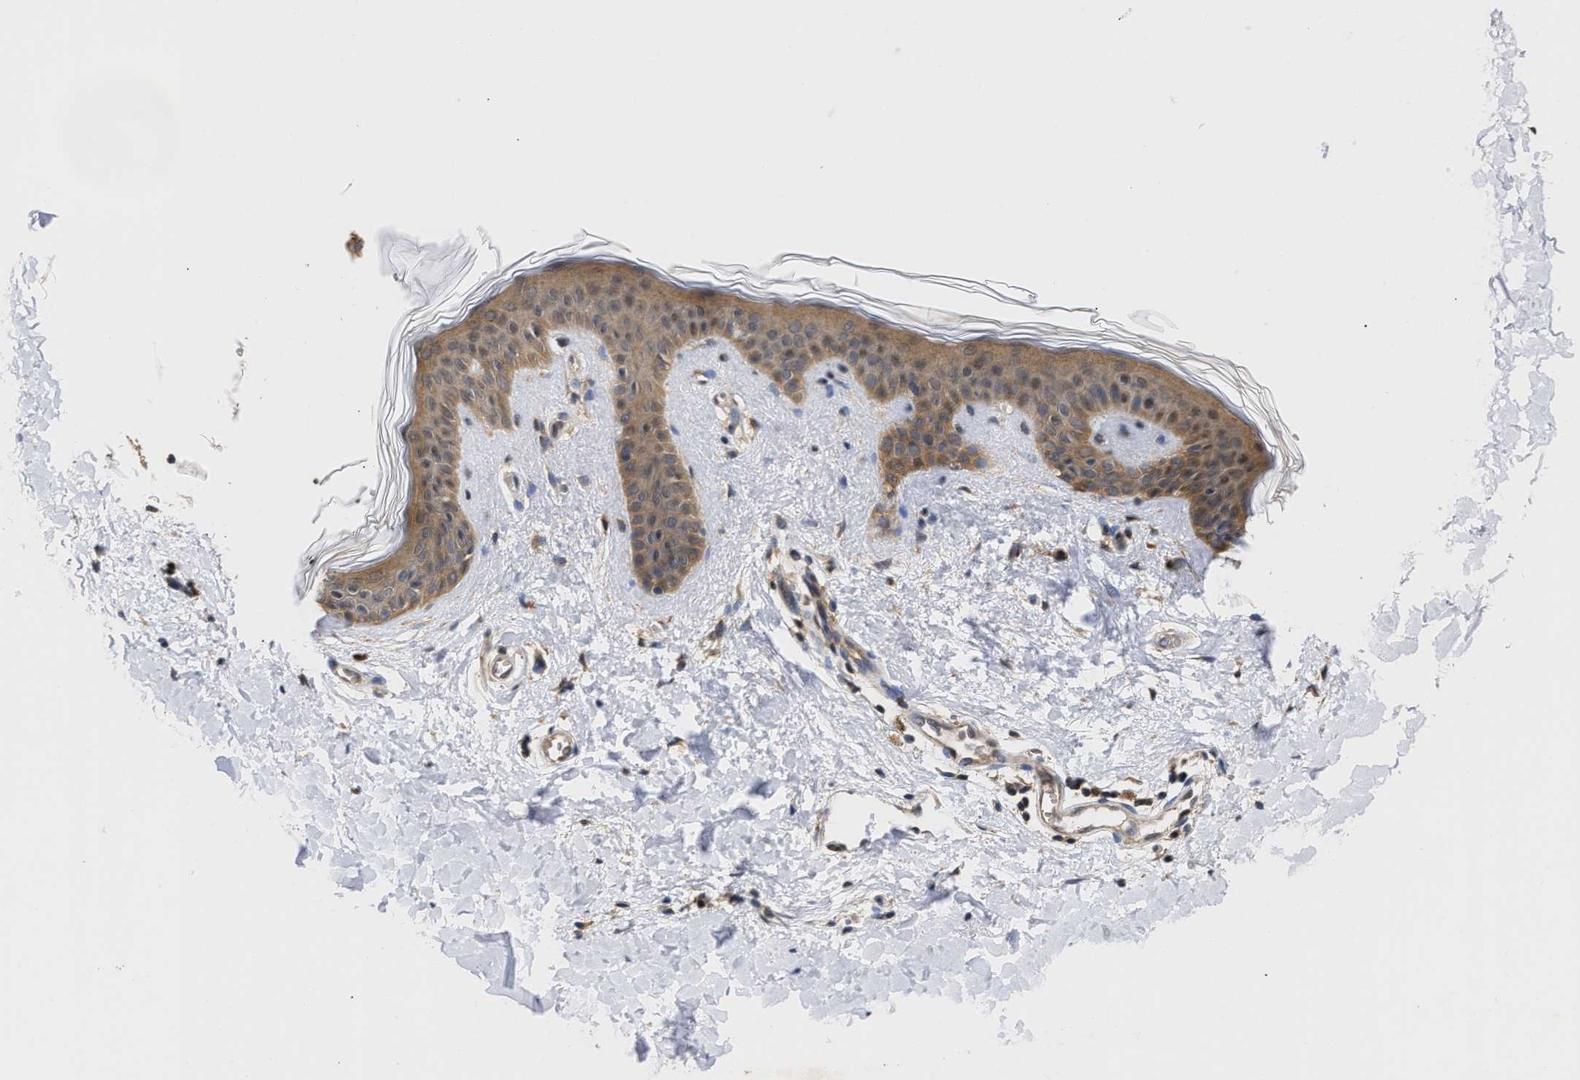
{"staining": {"intensity": "moderate", "quantity": ">75%", "location": "cytoplasmic/membranous"}, "tissue": "skin", "cell_type": "Fibroblasts", "image_type": "normal", "snomed": [{"axis": "morphology", "description": "Normal tissue, NOS"}, {"axis": "topography", "description": "Skin"}], "caption": "Protein expression analysis of unremarkable skin shows moderate cytoplasmic/membranous expression in about >75% of fibroblasts.", "gene": "CLIP2", "patient": {"sex": "female", "age": 17}}